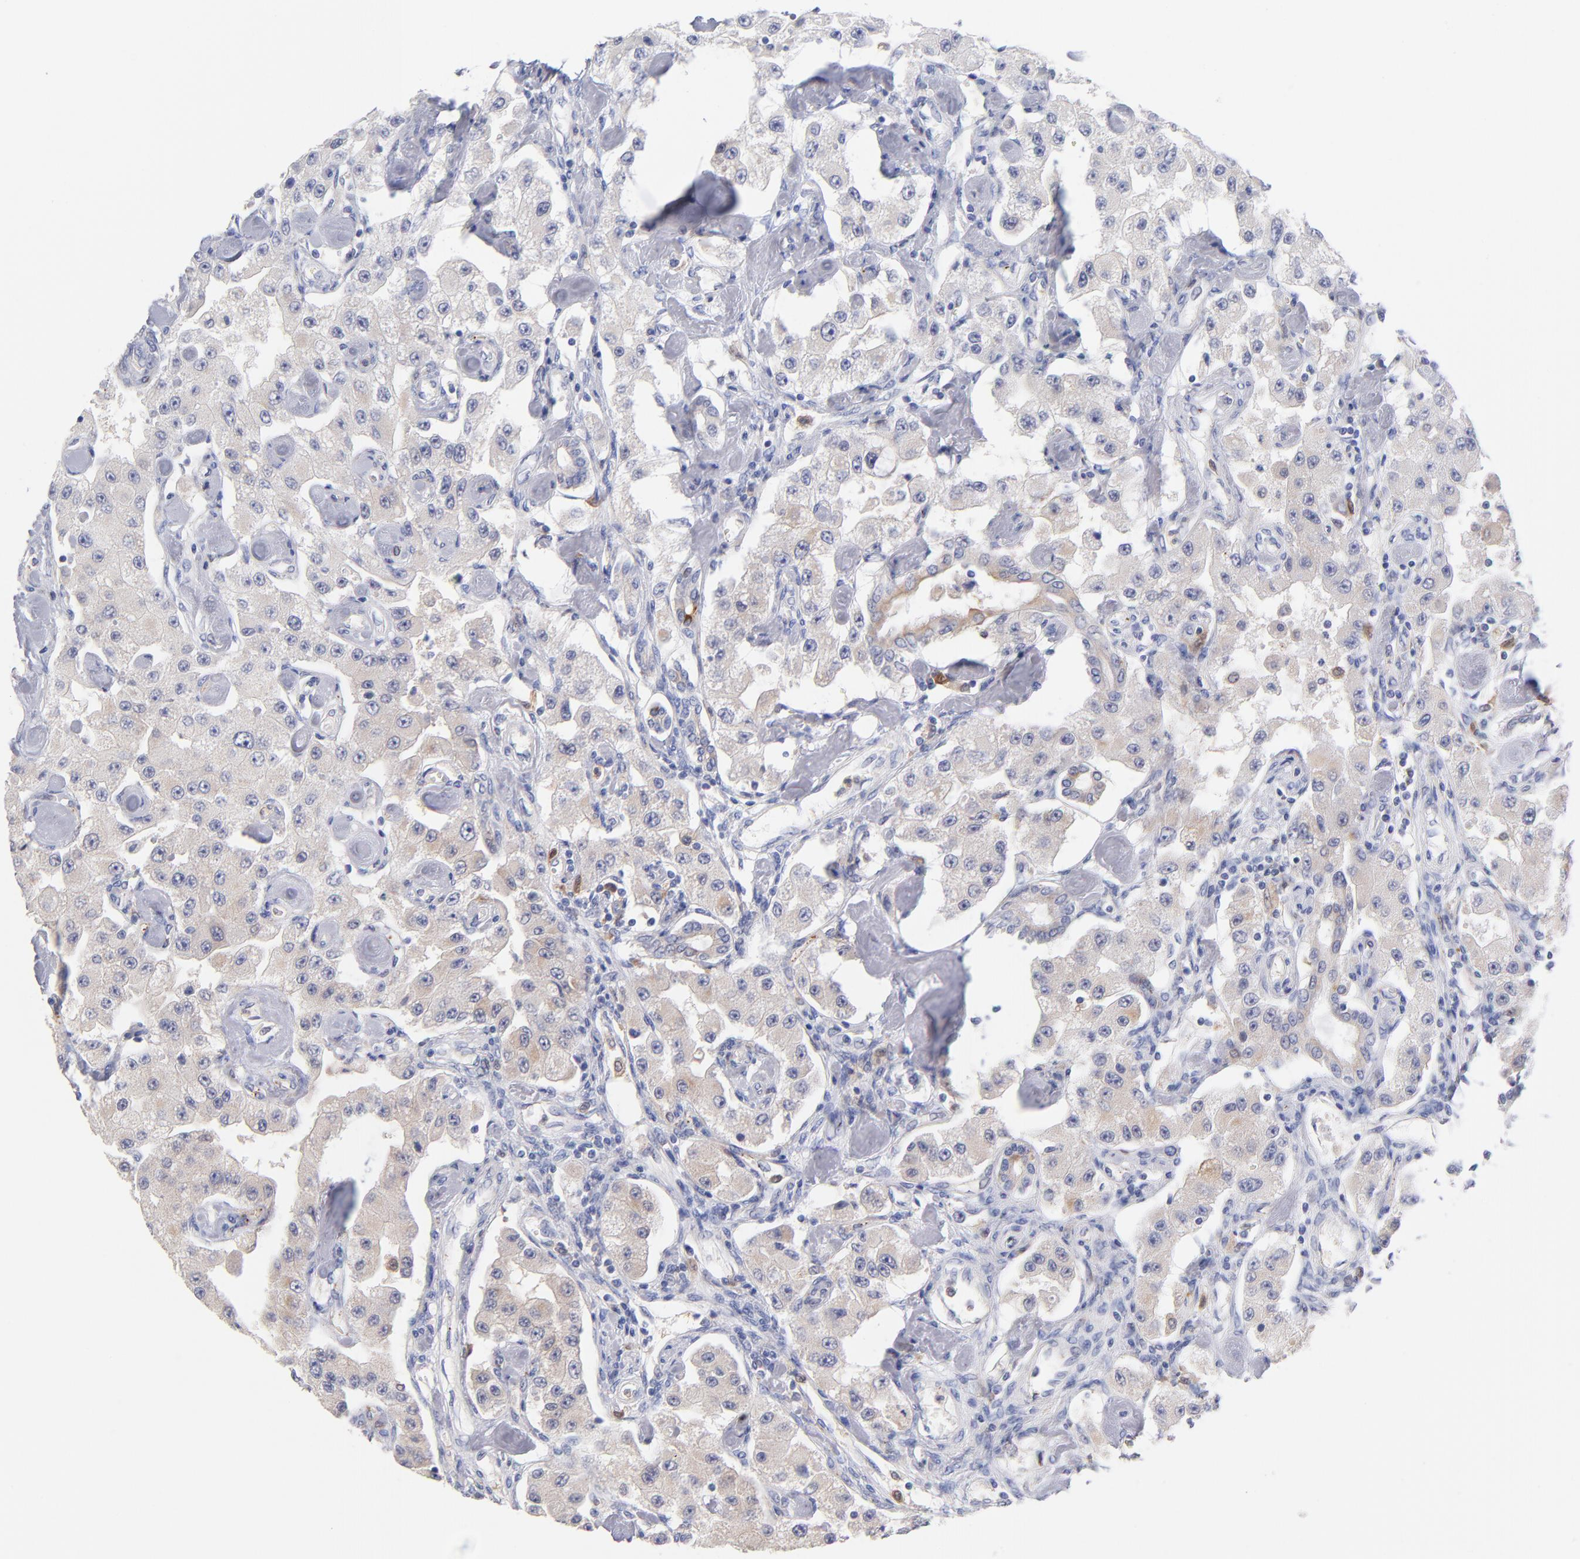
{"staining": {"intensity": "weak", "quantity": "25%-75%", "location": "cytoplasmic/membranous"}, "tissue": "carcinoid", "cell_type": "Tumor cells", "image_type": "cancer", "snomed": [{"axis": "morphology", "description": "Carcinoid, malignant, NOS"}, {"axis": "topography", "description": "Pancreas"}], "caption": "Immunohistochemical staining of human carcinoid (malignant) reveals low levels of weak cytoplasmic/membranous positivity in about 25%-75% of tumor cells.", "gene": "BID", "patient": {"sex": "male", "age": 41}}